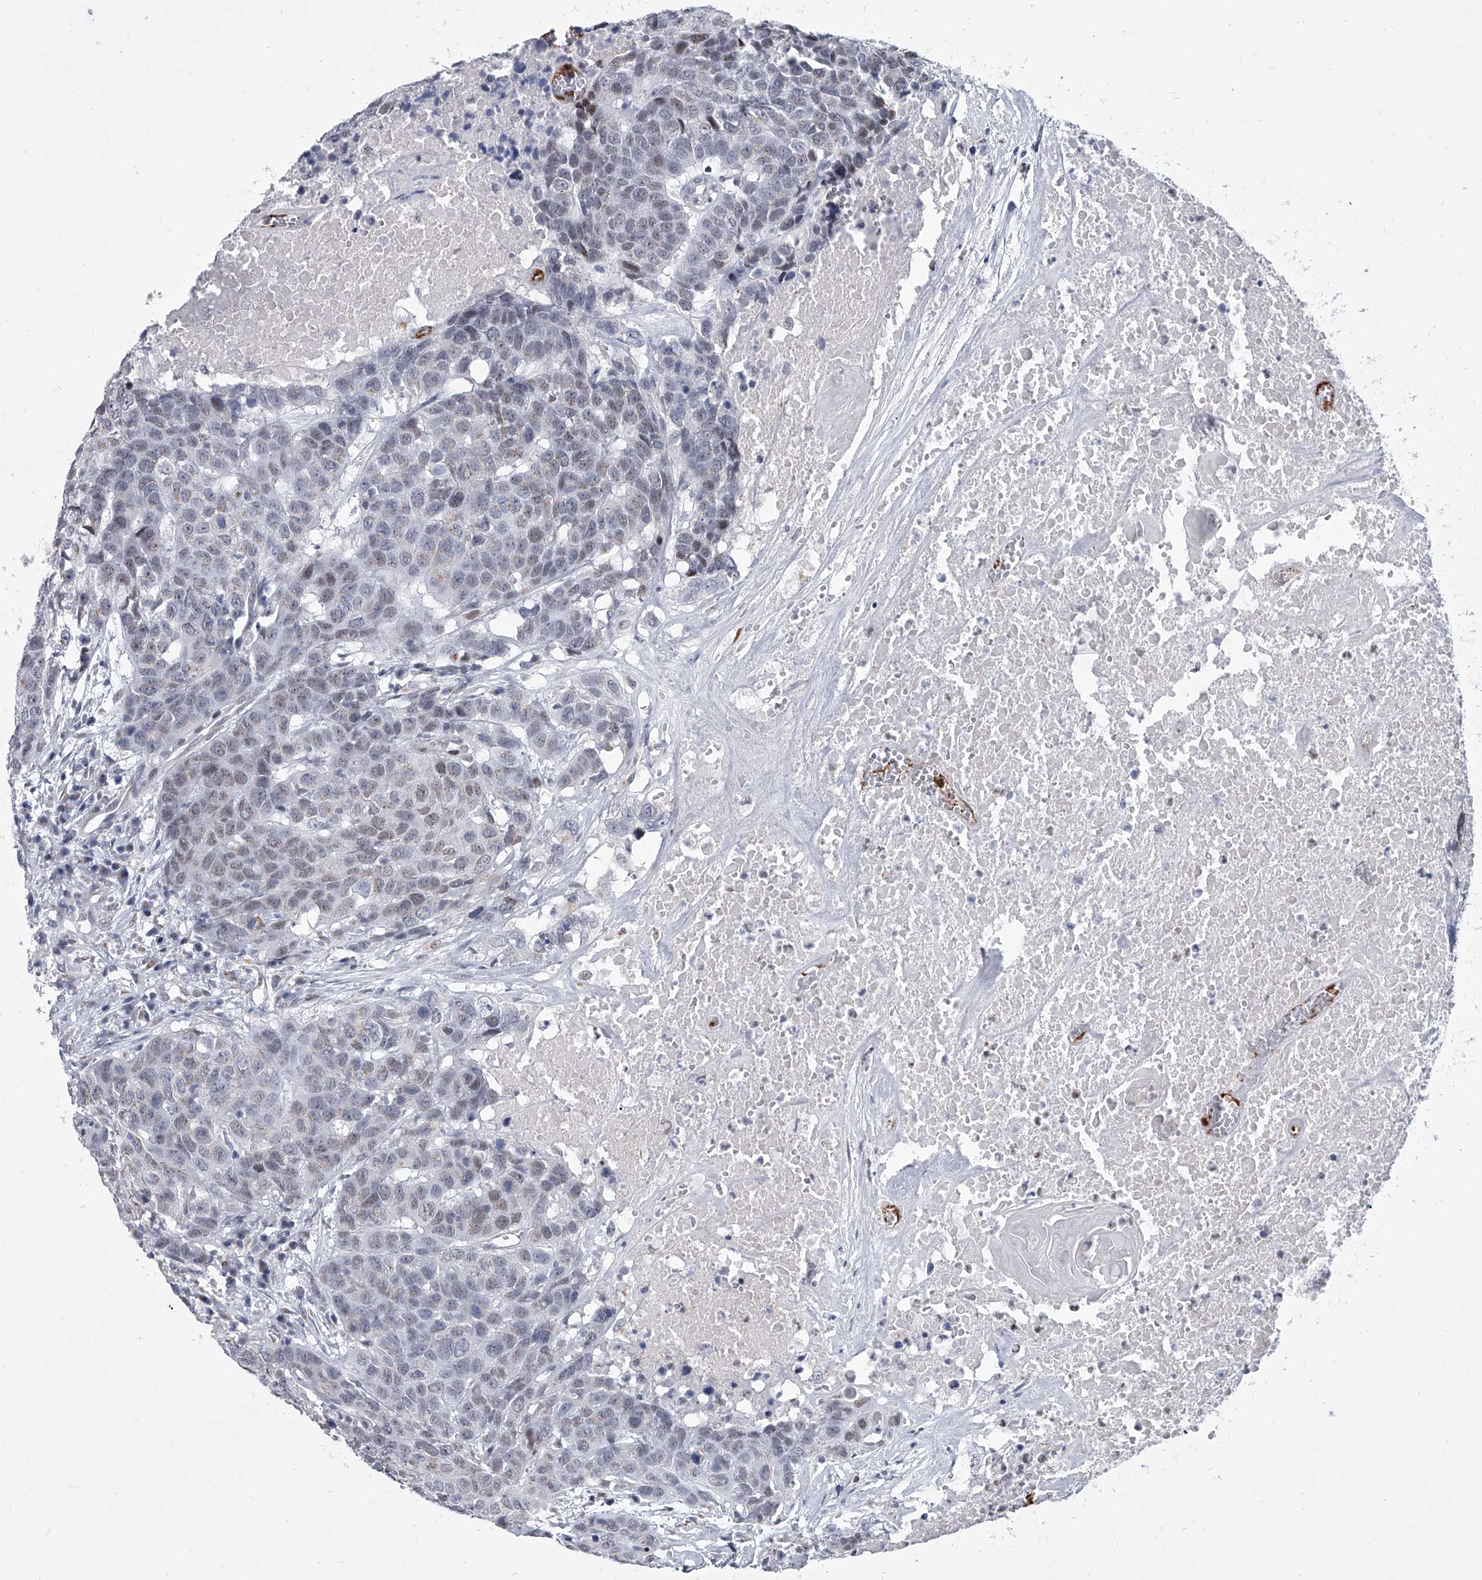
{"staining": {"intensity": "negative", "quantity": "none", "location": "none"}, "tissue": "head and neck cancer", "cell_type": "Tumor cells", "image_type": "cancer", "snomed": [{"axis": "morphology", "description": "Squamous cell carcinoma, NOS"}, {"axis": "topography", "description": "Head-Neck"}], "caption": "This image is of squamous cell carcinoma (head and neck) stained with immunohistochemistry to label a protein in brown with the nuclei are counter-stained blue. There is no staining in tumor cells.", "gene": "EVA1C", "patient": {"sex": "male", "age": 66}}